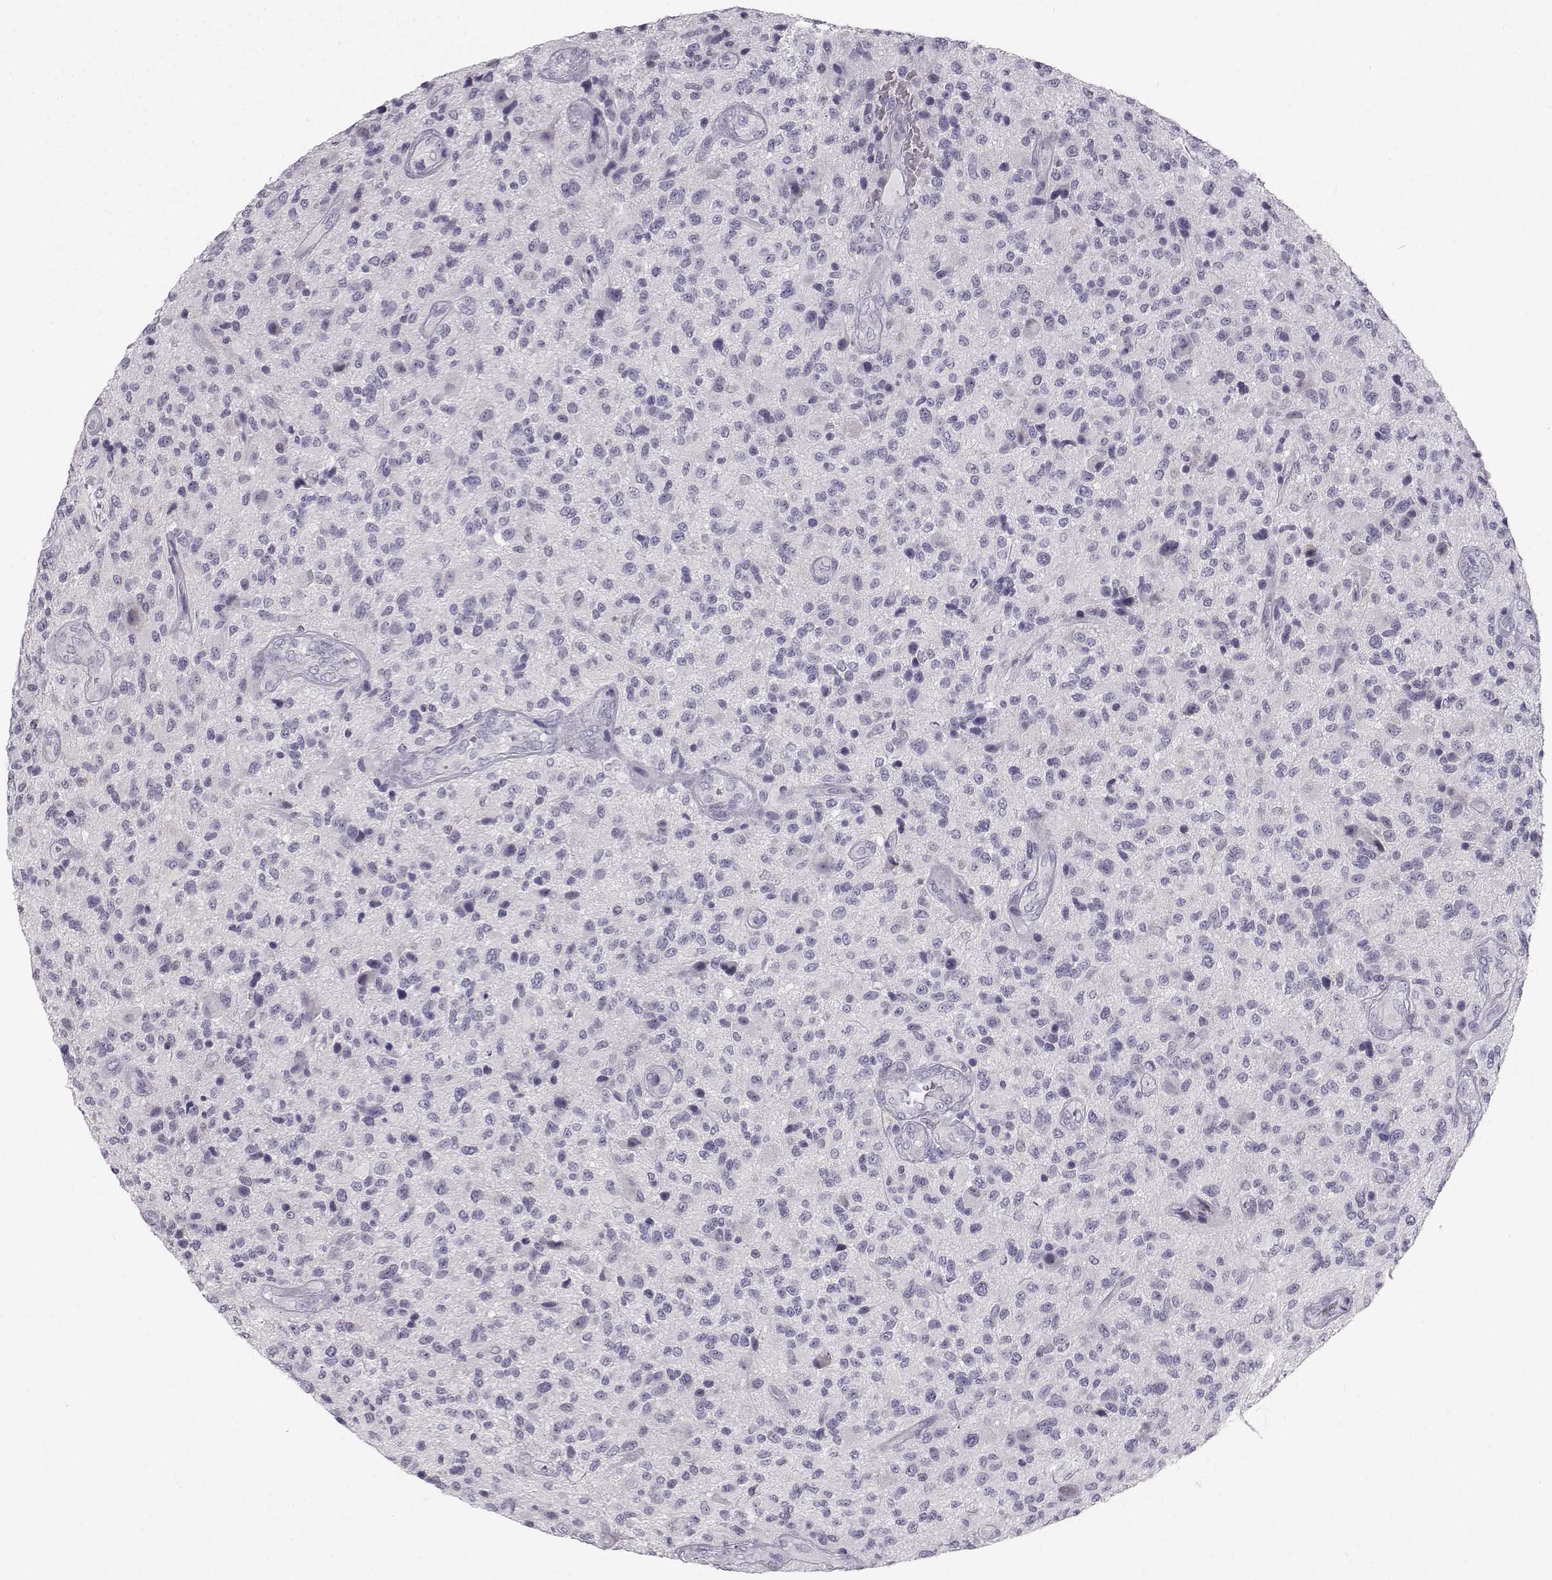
{"staining": {"intensity": "negative", "quantity": "none", "location": "none"}, "tissue": "glioma", "cell_type": "Tumor cells", "image_type": "cancer", "snomed": [{"axis": "morphology", "description": "Glioma, malignant, High grade"}, {"axis": "topography", "description": "Brain"}], "caption": "This is a image of immunohistochemistry staining of glioma, which shows no staining in tumor cells. (Brightfield microscopy of DAB (3,3'-diaminobenzidine) immunohistochemistry at high magnification).", "gene": "ZNF185", "patient": {"sex": "male", "age": 47}}